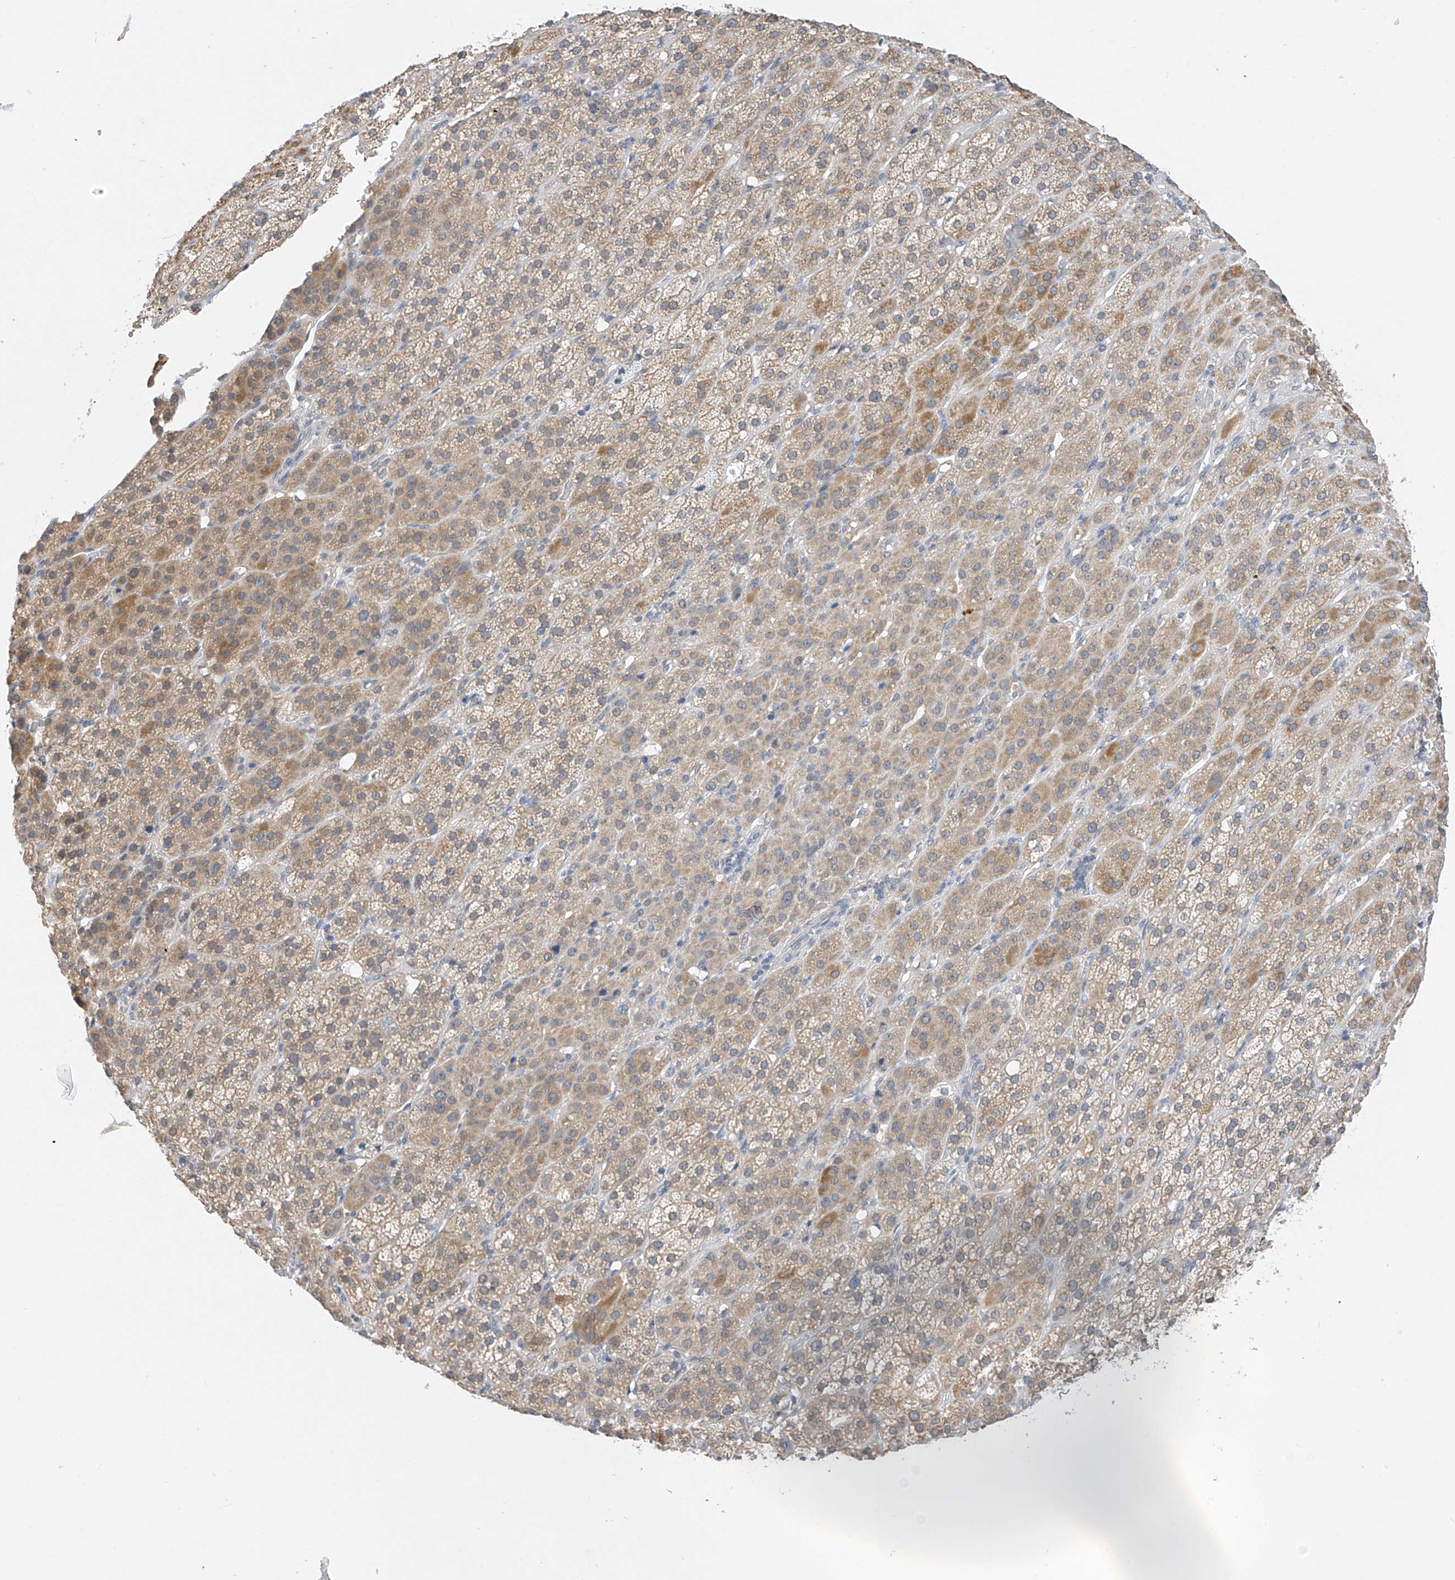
{"staining": {"intensity": "moderate", "quantity": "25%-75%", "location": "cytoplasmic/membranous"}, "tissue": "adrenal gland", "cell_type": "Glandular cells", "image_type": "normal", "snomed": [{"axis": "morphology", "description": "Normal tissue, NOS"}, {"axis": "topography", "description": "Adrenal gland"}], "caption": "This histopathology image shows immunohistochemistry (IHC) staining of benign human adrenal gland, with medium moderate cytoplasmic/membranous expression in about 25%-75% of glandular cells.", "gene": "APLF", "patient": {"sex": "female", "age": 57}}